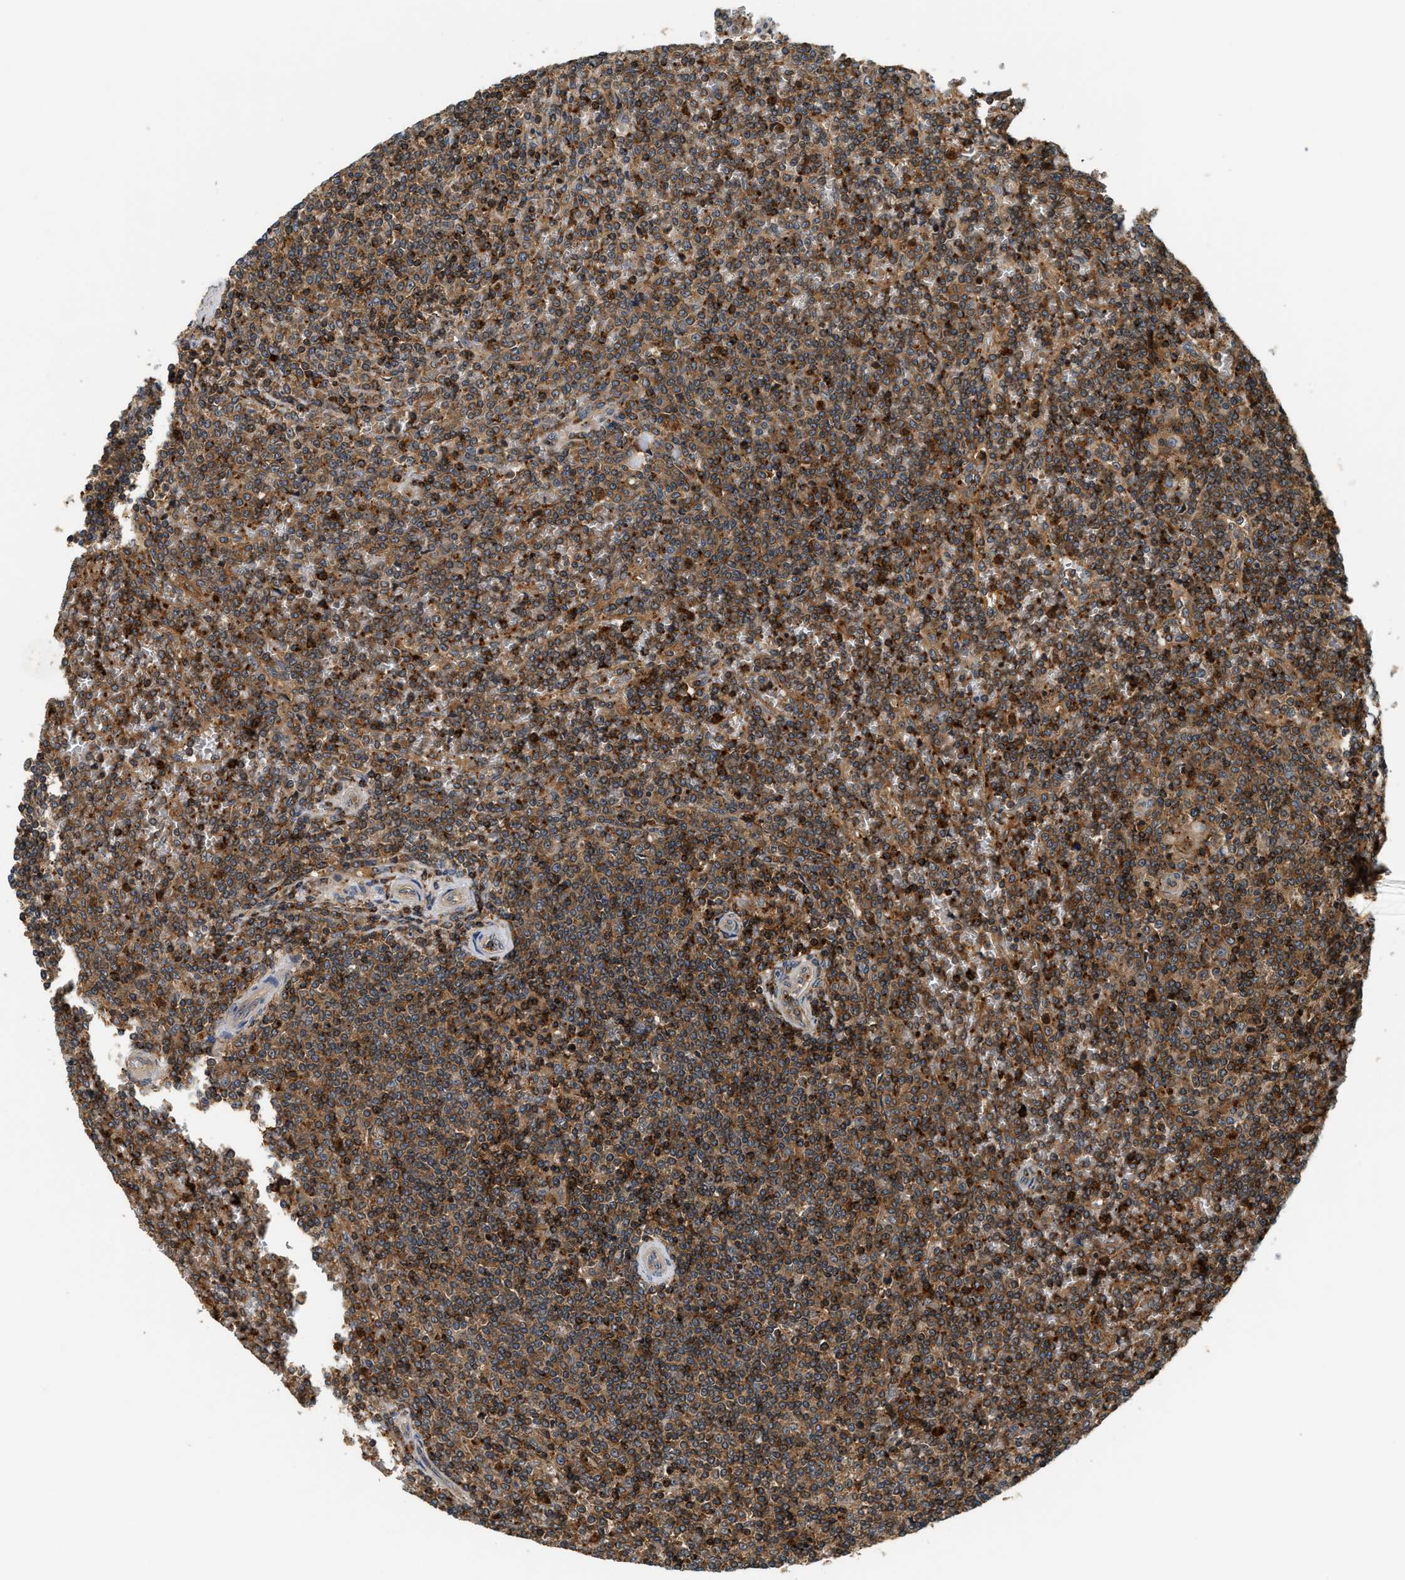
{"staining": {"intensity": "moderate", "quantity": ">75%", "location": "cytoplasmic/membranous"}, "tissue": "lymphoma", "cell_type": "Tumor cells", "image_type": "cancer", "snomed": [{"axis": "morphology", "description": "Malignant lymphoma, non-Hodgkin's type, Low grade"}, {"axis": "topography", "description": "Spleen"}], "caption": "A medium amount of moderate cytoplasmic/membranous staining is seen in approximately >75% of tumor cells in lymphoma tissue.", "gene": "SNX5", "patient": {"sex": "female", "age": 19}}